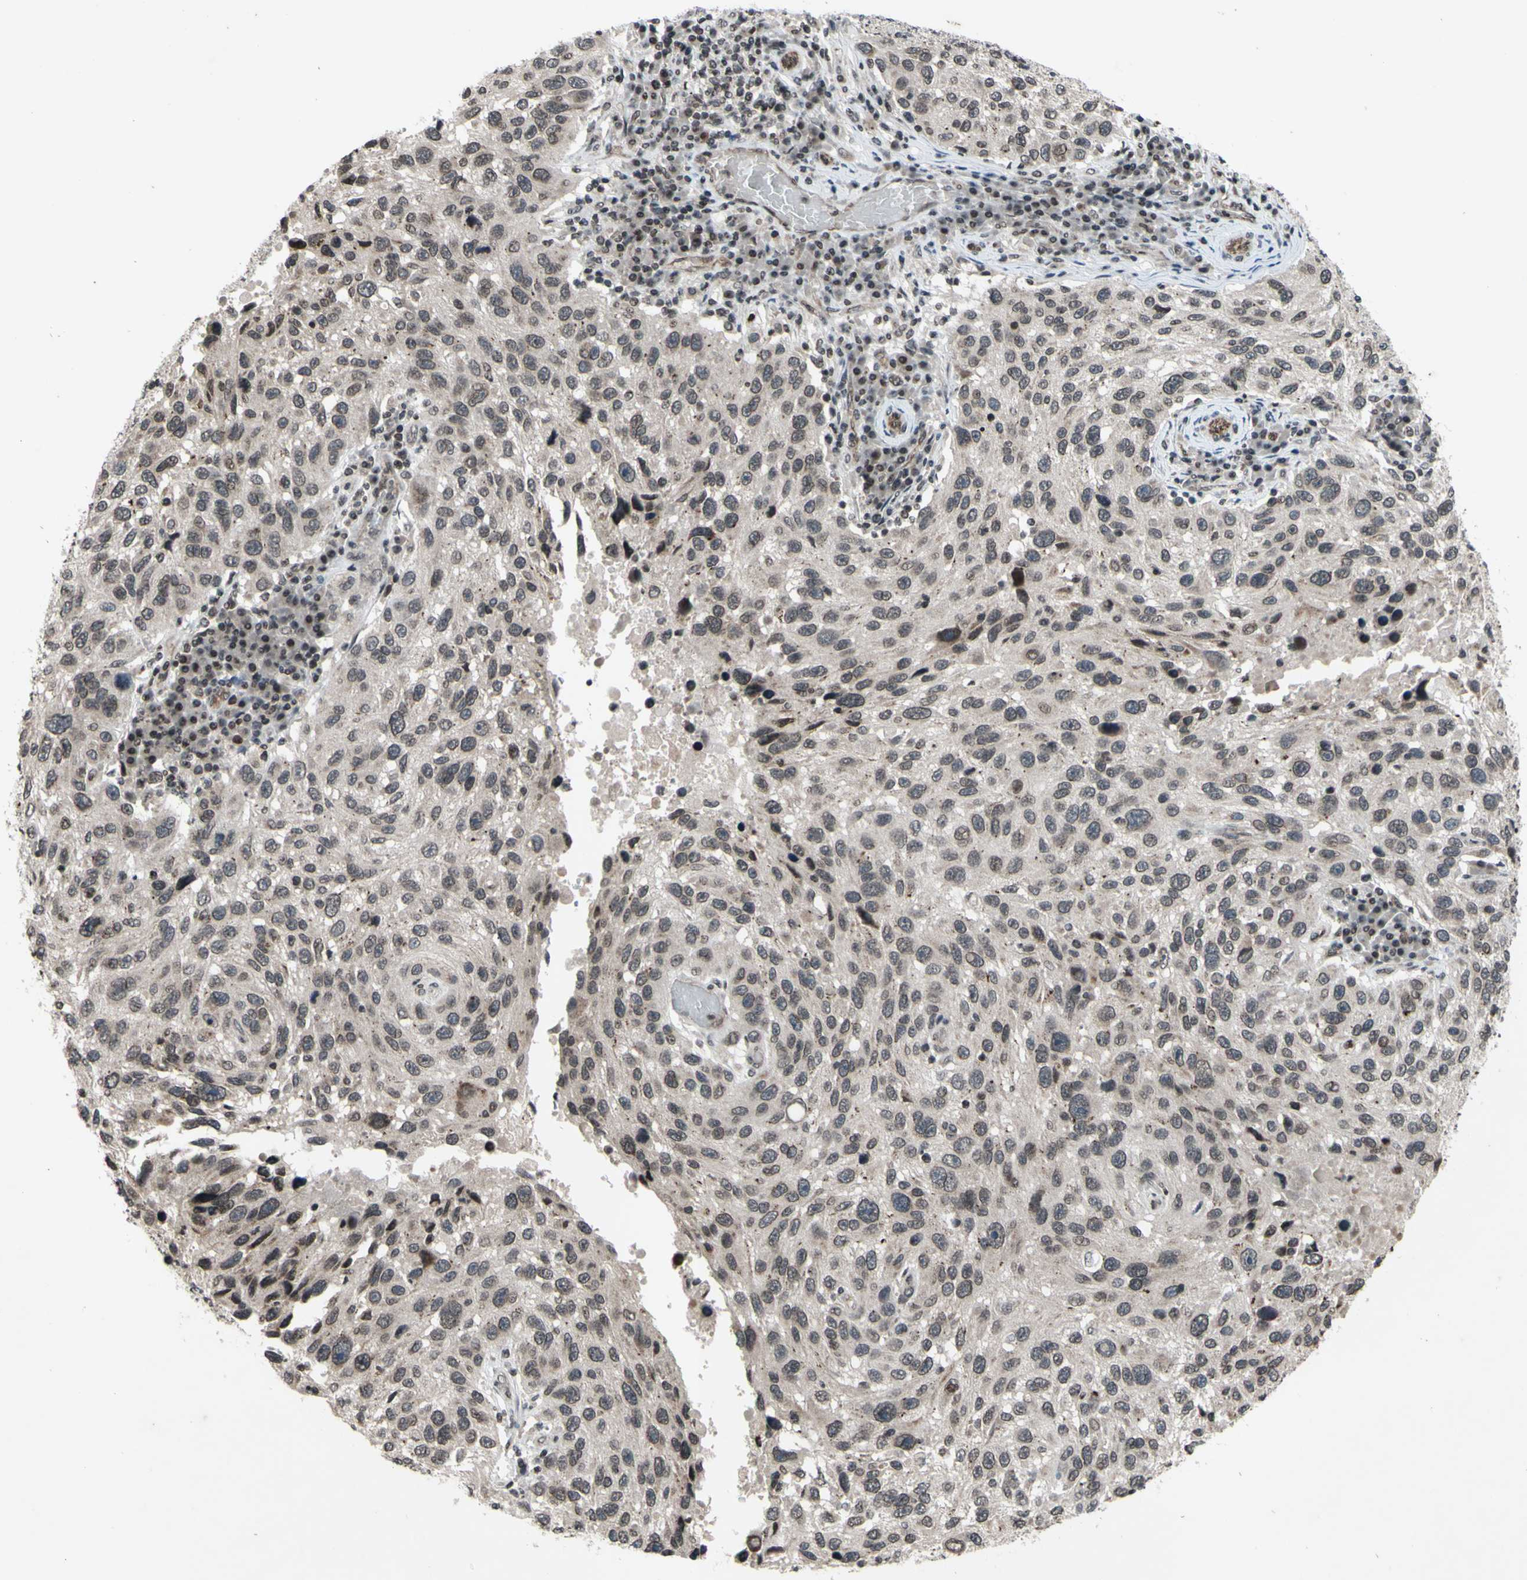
{"staining": {"intensity": "weak", "quantity": ">75%", "location": "cytoplasmic/membranous,nuclear"}, "tissue": "melanoma", "cell_type": "Tumor cells", "image_type": "cancer", "snomed": [{"axis": "morphology", "description": "Malignant melanoma, NOS"}, {"axis": "topography", "description": "Skin"}], "caption": "Malignant melanoma tissue demonstrates weak cytoplasmic/membranous and nuclear staining in approximately >75% of tumor cells", "gene": "XPO1", "patient": {"sex": "male", "age": 53}}